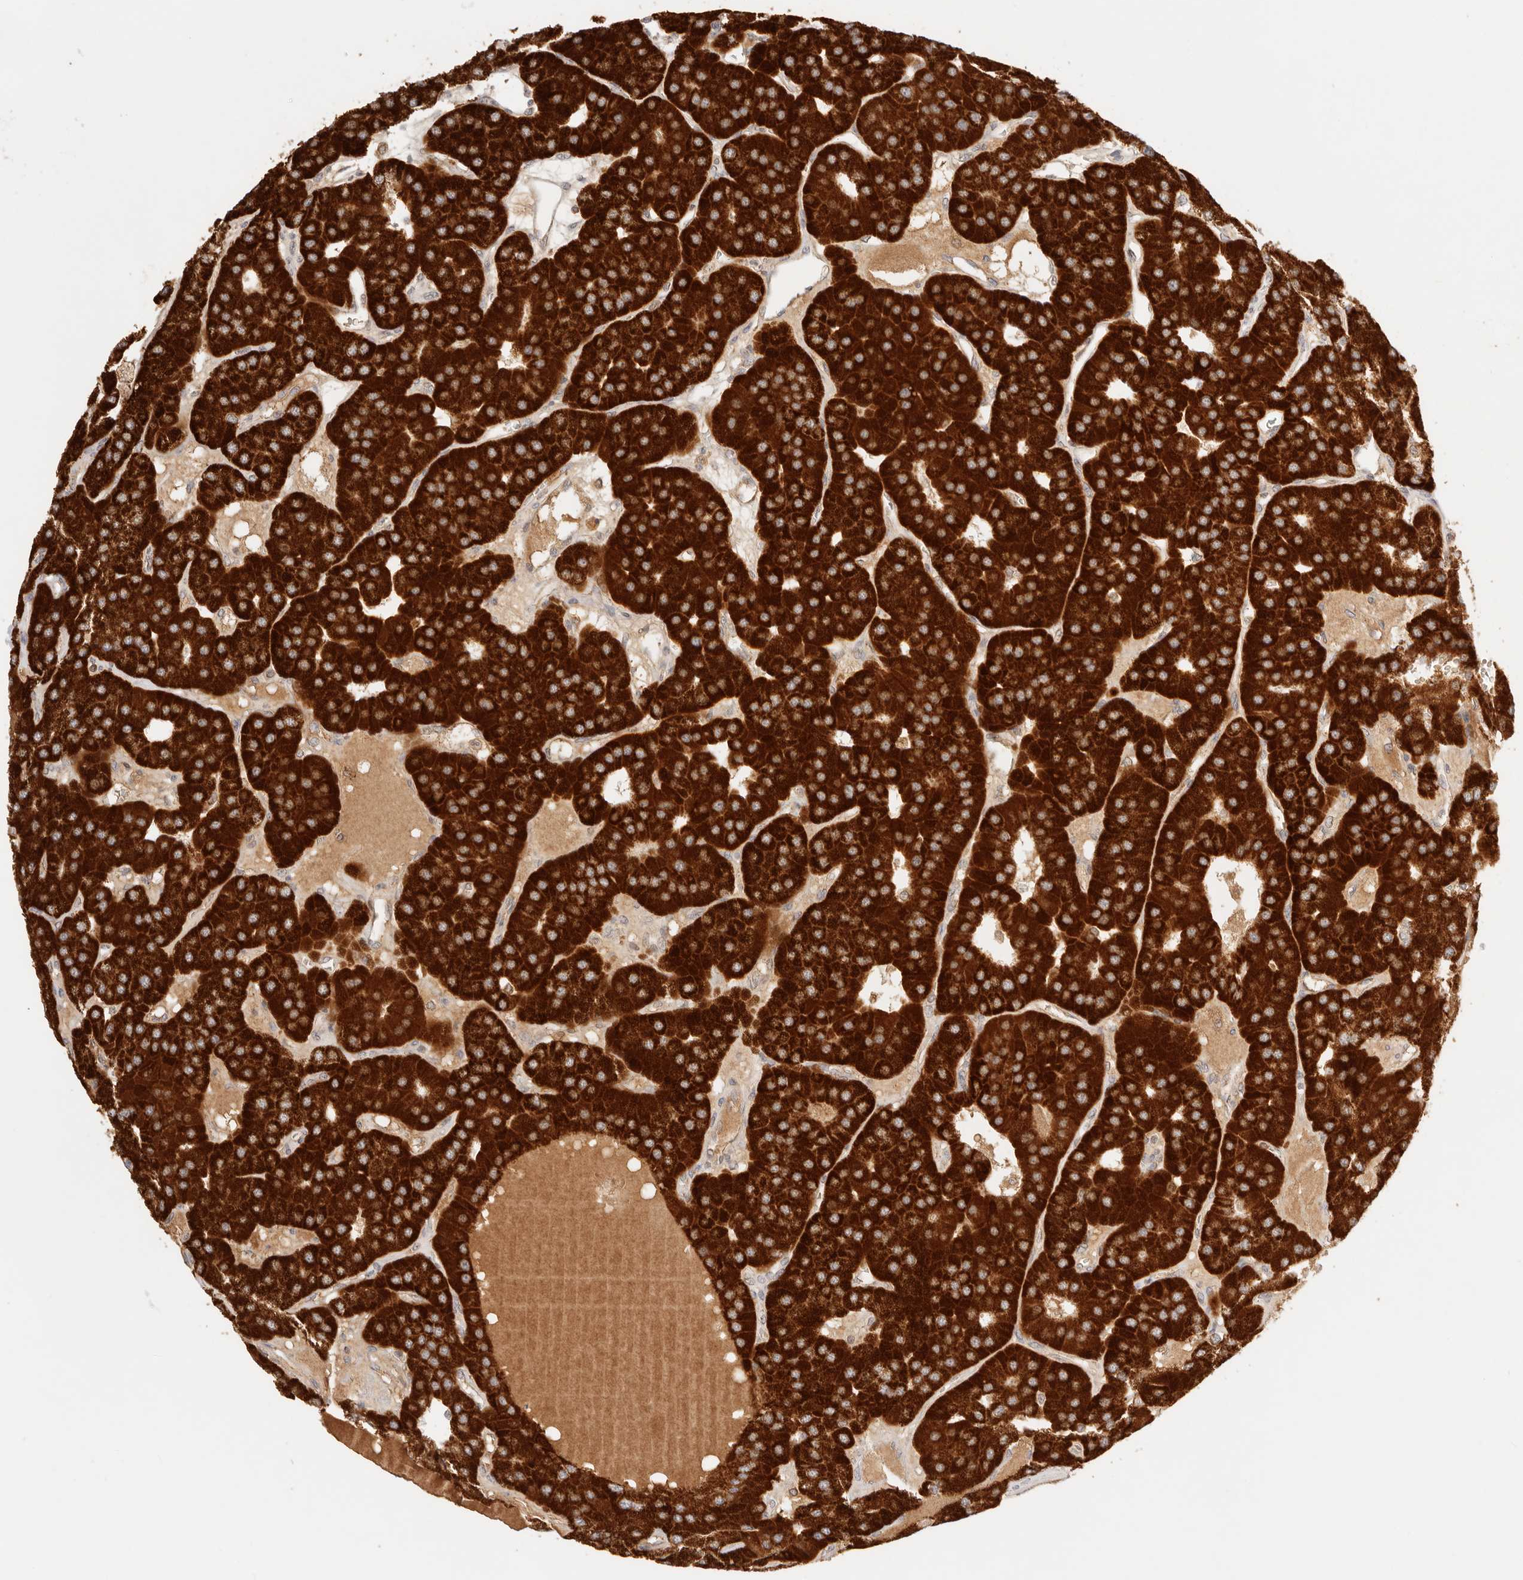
{"staining": {"intensity": "strong", "quantity": ">75%", "location": "cytoplasmic/membranous"}, "tissue": "parathyroid gland", "cell_type": "Glandular cells", "image_type": "normal", "snomed": [{"axis": "morphology", "description": "Normal tissue, NOS"}, {"axis": "morphology", "description": "Adenoma, NOS"}, {"axis": "topography", "description": "Parathyroid gland"}], "caption": "DAB immunohistochemical staining of benign human parathyroid gland shows strong cytoplasmic/membranous protein expression in about >75% of glandular cells.", "gene": "COA6", "patient": {"sex": "female", "age": 86}}